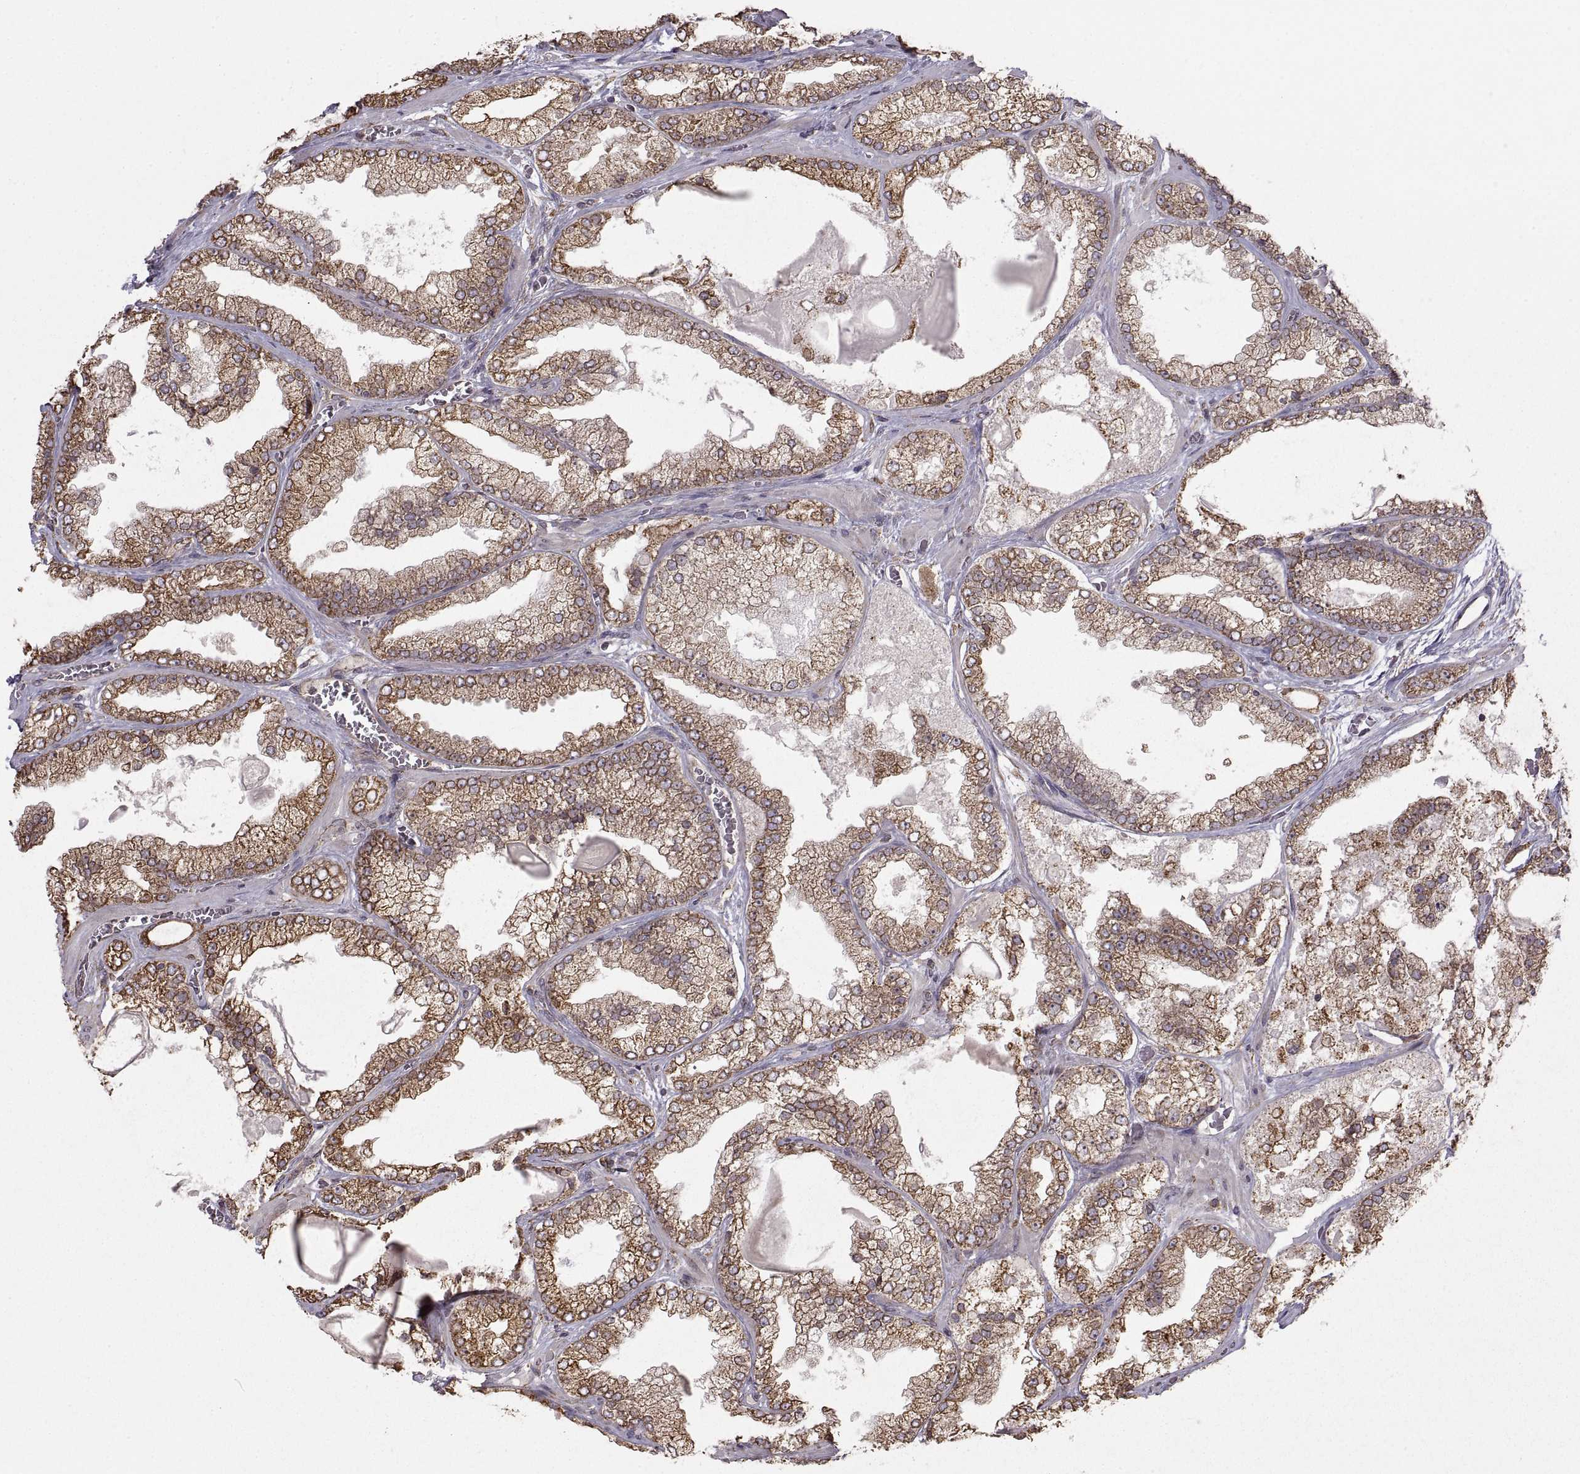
{"staining": {"intensity": "moderate", "quantity": "25%-75%", "location": "cytoplasmic/membranous"}, "tissue": "prostate cancer", "cell_type": "Tumor cells", "image_type": "cancer", "snomed": [{"axis": "morphology", "description": "Adenocarcinoma, Low grade"}, {"axis": "topography", "description": "Prostate"}], "caption": "Immunohistochemical staining of prostate cancer (adenocarcinoma (low-grade)) demonstrates medium levels of moderate cytoplasmic/membranous protein expression in approximately 25%-75% of tumor cells.", "gene": "PDIA3", "patient": {"sex": "male", "age": 57}}